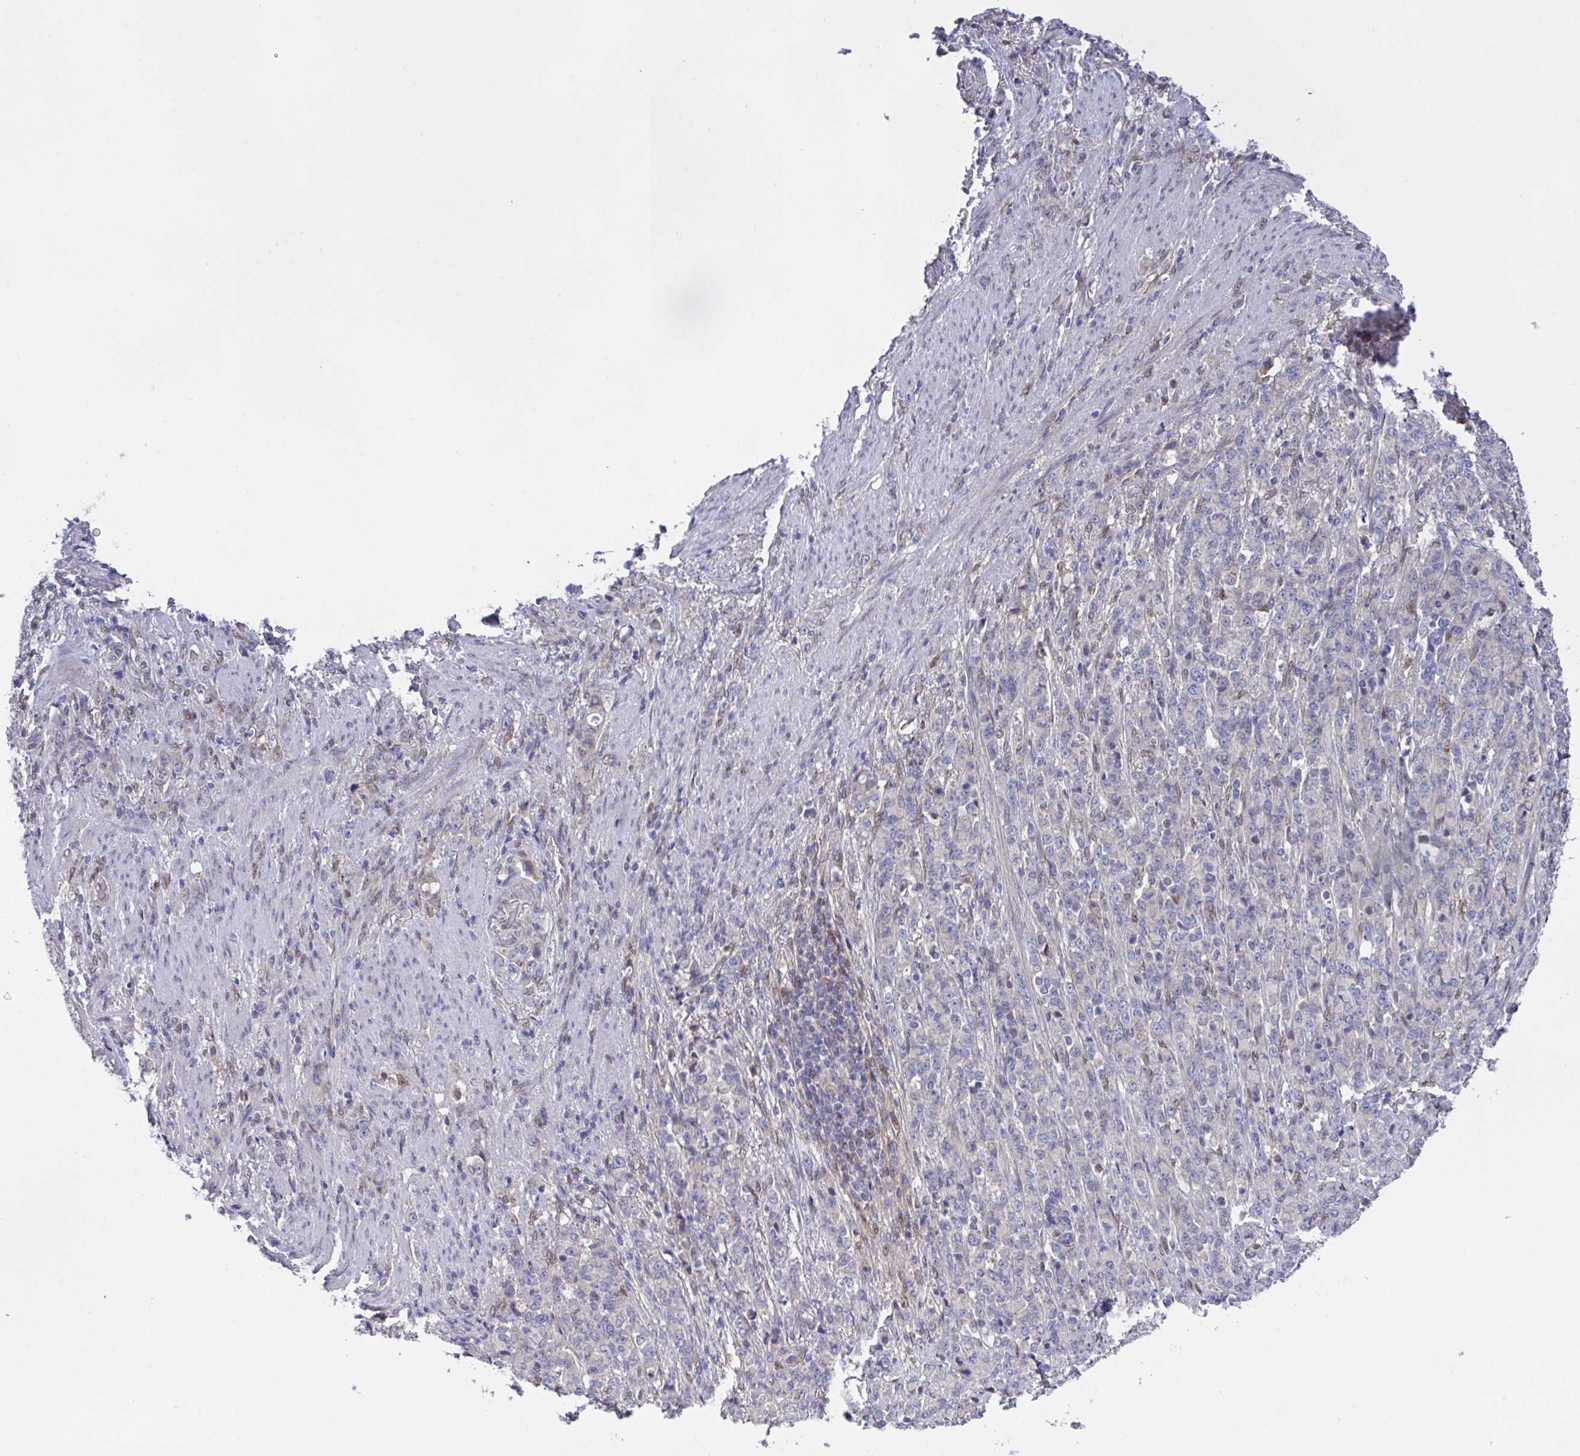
{"staining": {"intensity": "negative", "quantity": "none", "location": "none"}, "tissue": "stomach cancer", "cell_type": "Tumor cells", "image_type": "cancer", "snomed": [{"axis": "morphology", "description": "Adenocarcinoma, NOS"}, {"axis": "topography", "description": "Stomach"}], "caption": "IHC image of neoplastic tissue: human stomach cancer stained with DAB reveals no significant protein staining in tumor cells.", "gene": "L3HYPDH", "patient": {"sex": "female", "age": 79}}